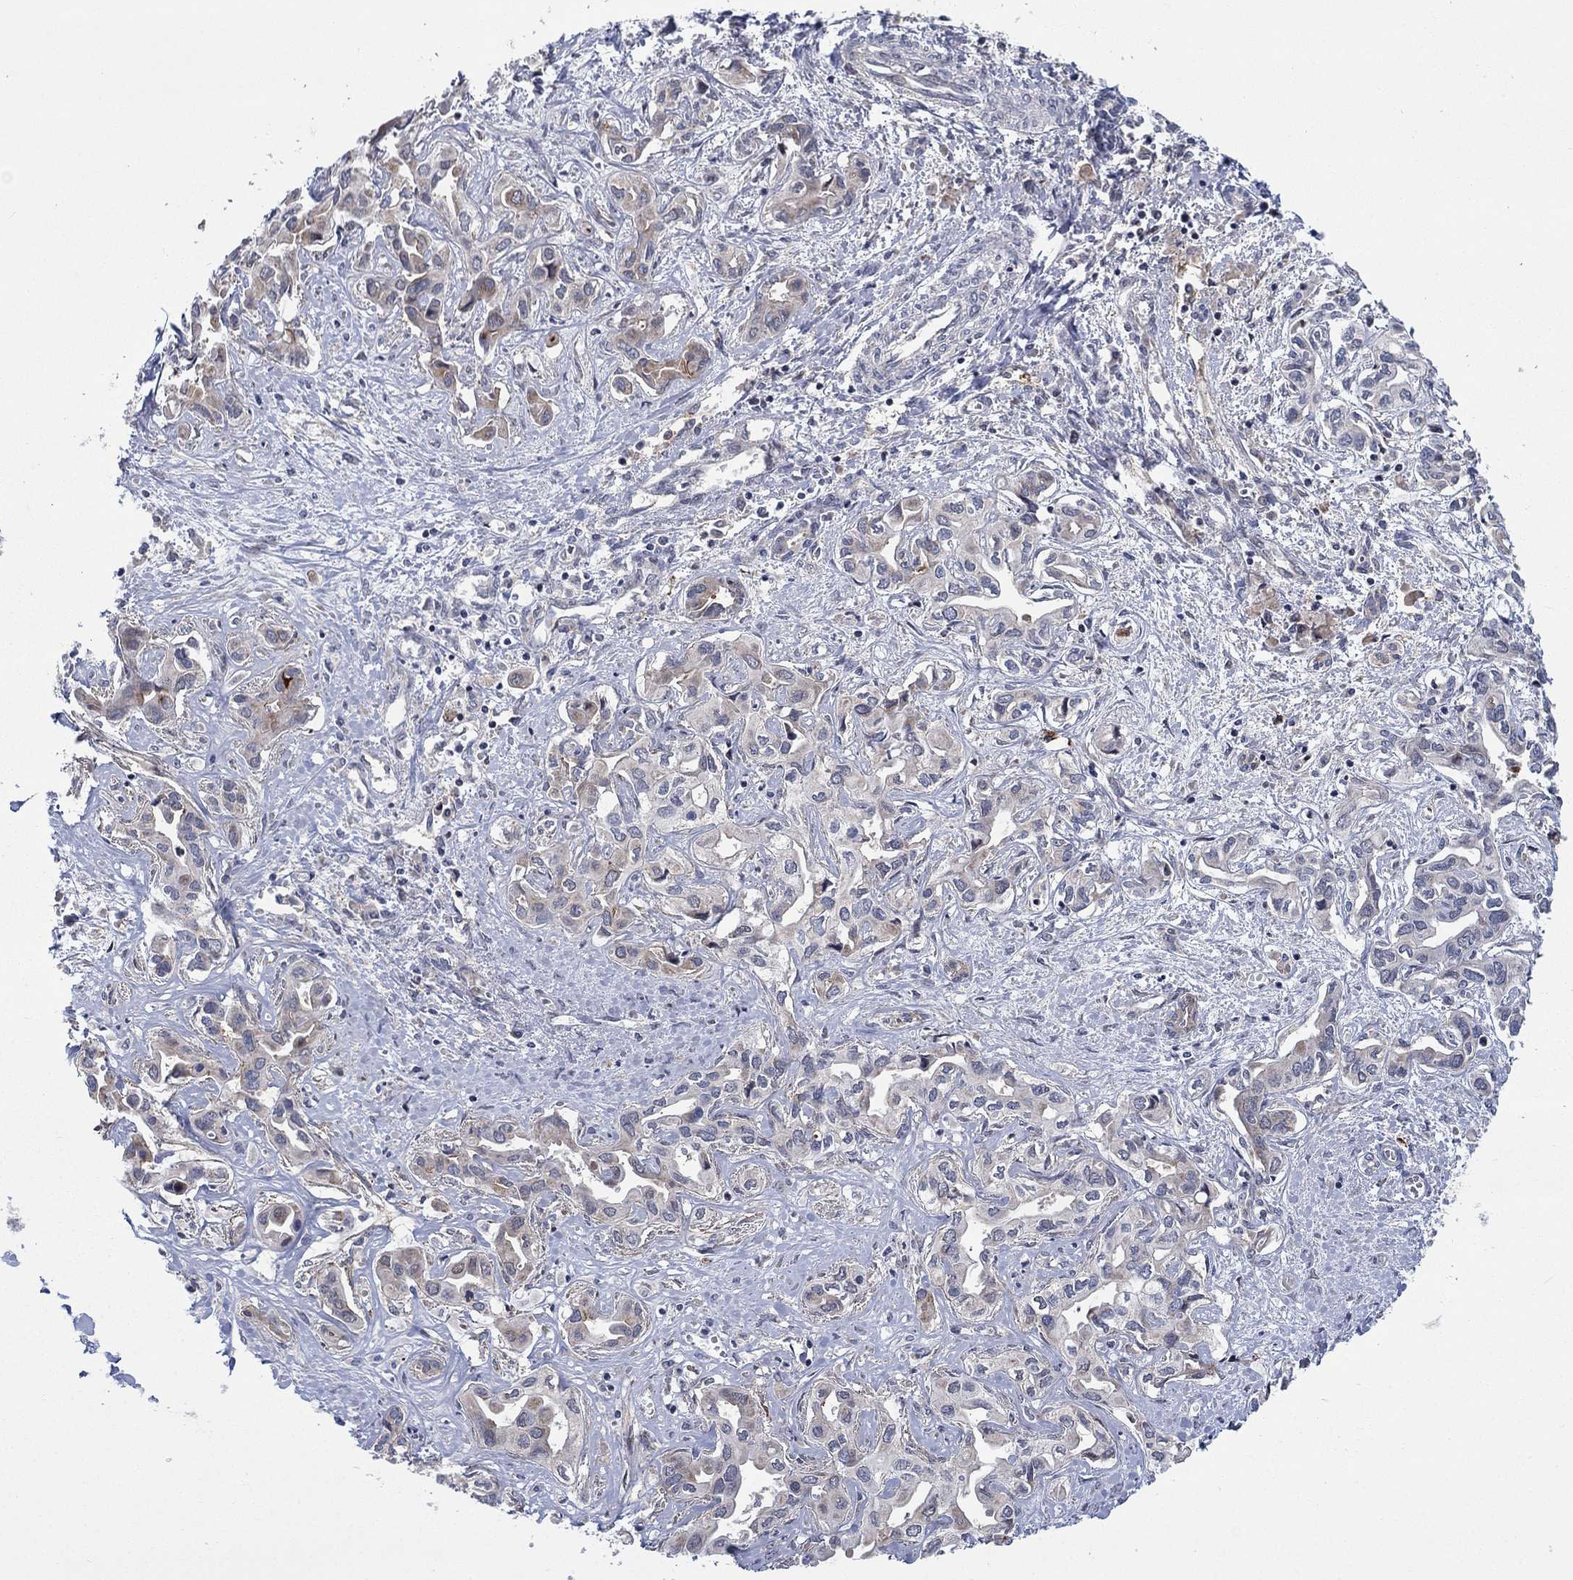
{"staining": {"intensity": "weak", "quantity": "<25%", "location": "cytoplasmic/membranous"}, "tissue": "liver cancer", "cell_type": "Tumor cells", "image_type": "cancer", "snomed": [{"axis": "morphology", "description": "Cholangiocarcinoma"}, {"axis": "topography", "description": "Liver"}], "caption": "Cholangiocarcinoma (liver) was stained to show a protein in brown. There is no significant staining in tumor cells.", "gene": "SLC35F2", "patient": {"sex": "female", "age": 64}}